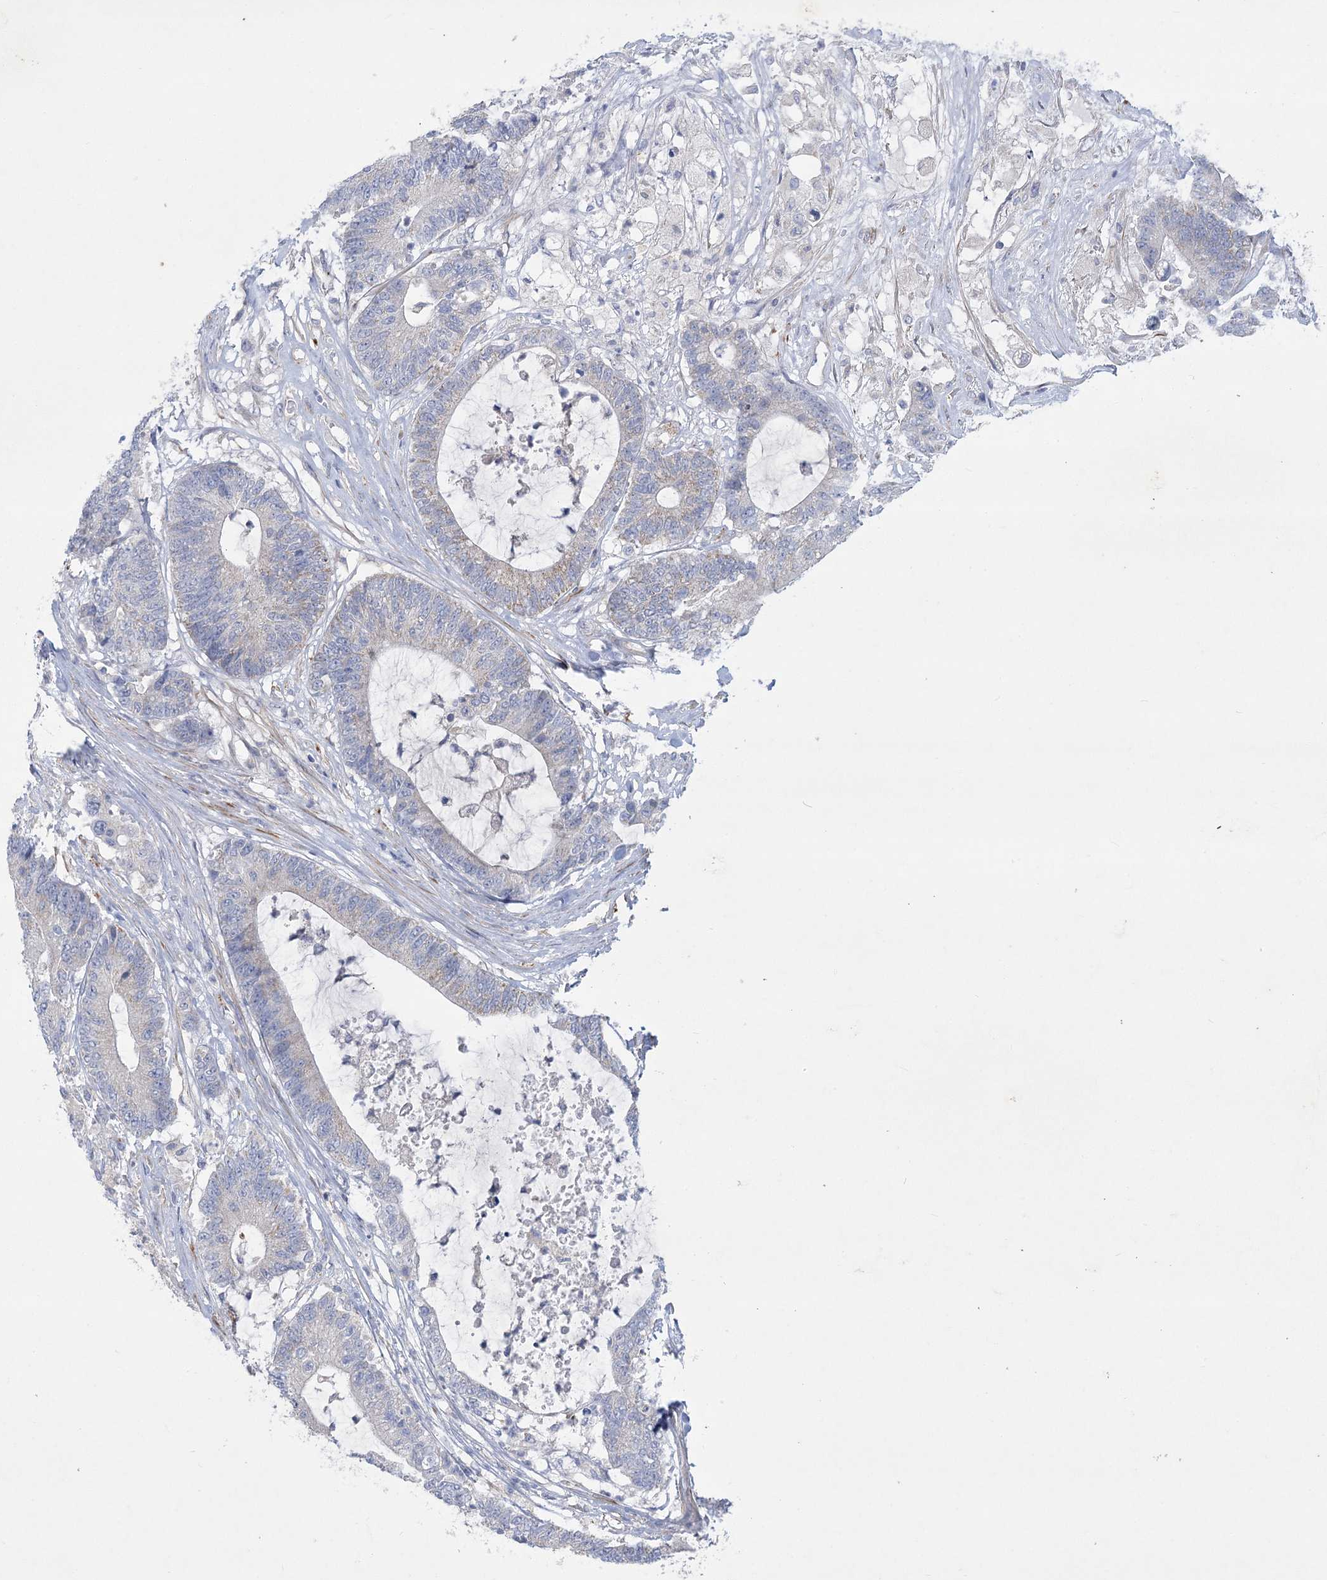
{"staining": {"intensity": "moderate", "quantity": "<25%", "location": "cytoplasmic/membranous"}, "tissue": "colorectal cancer", "cell_type": "Tumor cells", "image_type": "cancer", "snomed": [{"axis": "morphology", "description": "Adenocarcinoma, NOS"}, {"axis": "topography", "description": "Colon"}], "caption": "This image displays adenocarcinoma (colorectal) stained with IHC to label a protein in brown. The cytoplasmic/membranous of tumor cells show moderate positivity for the protein. Nuclei are counter-stained blue.", "gene": "DHTKD1", "patient": {"sex": "female", "age": 84}}